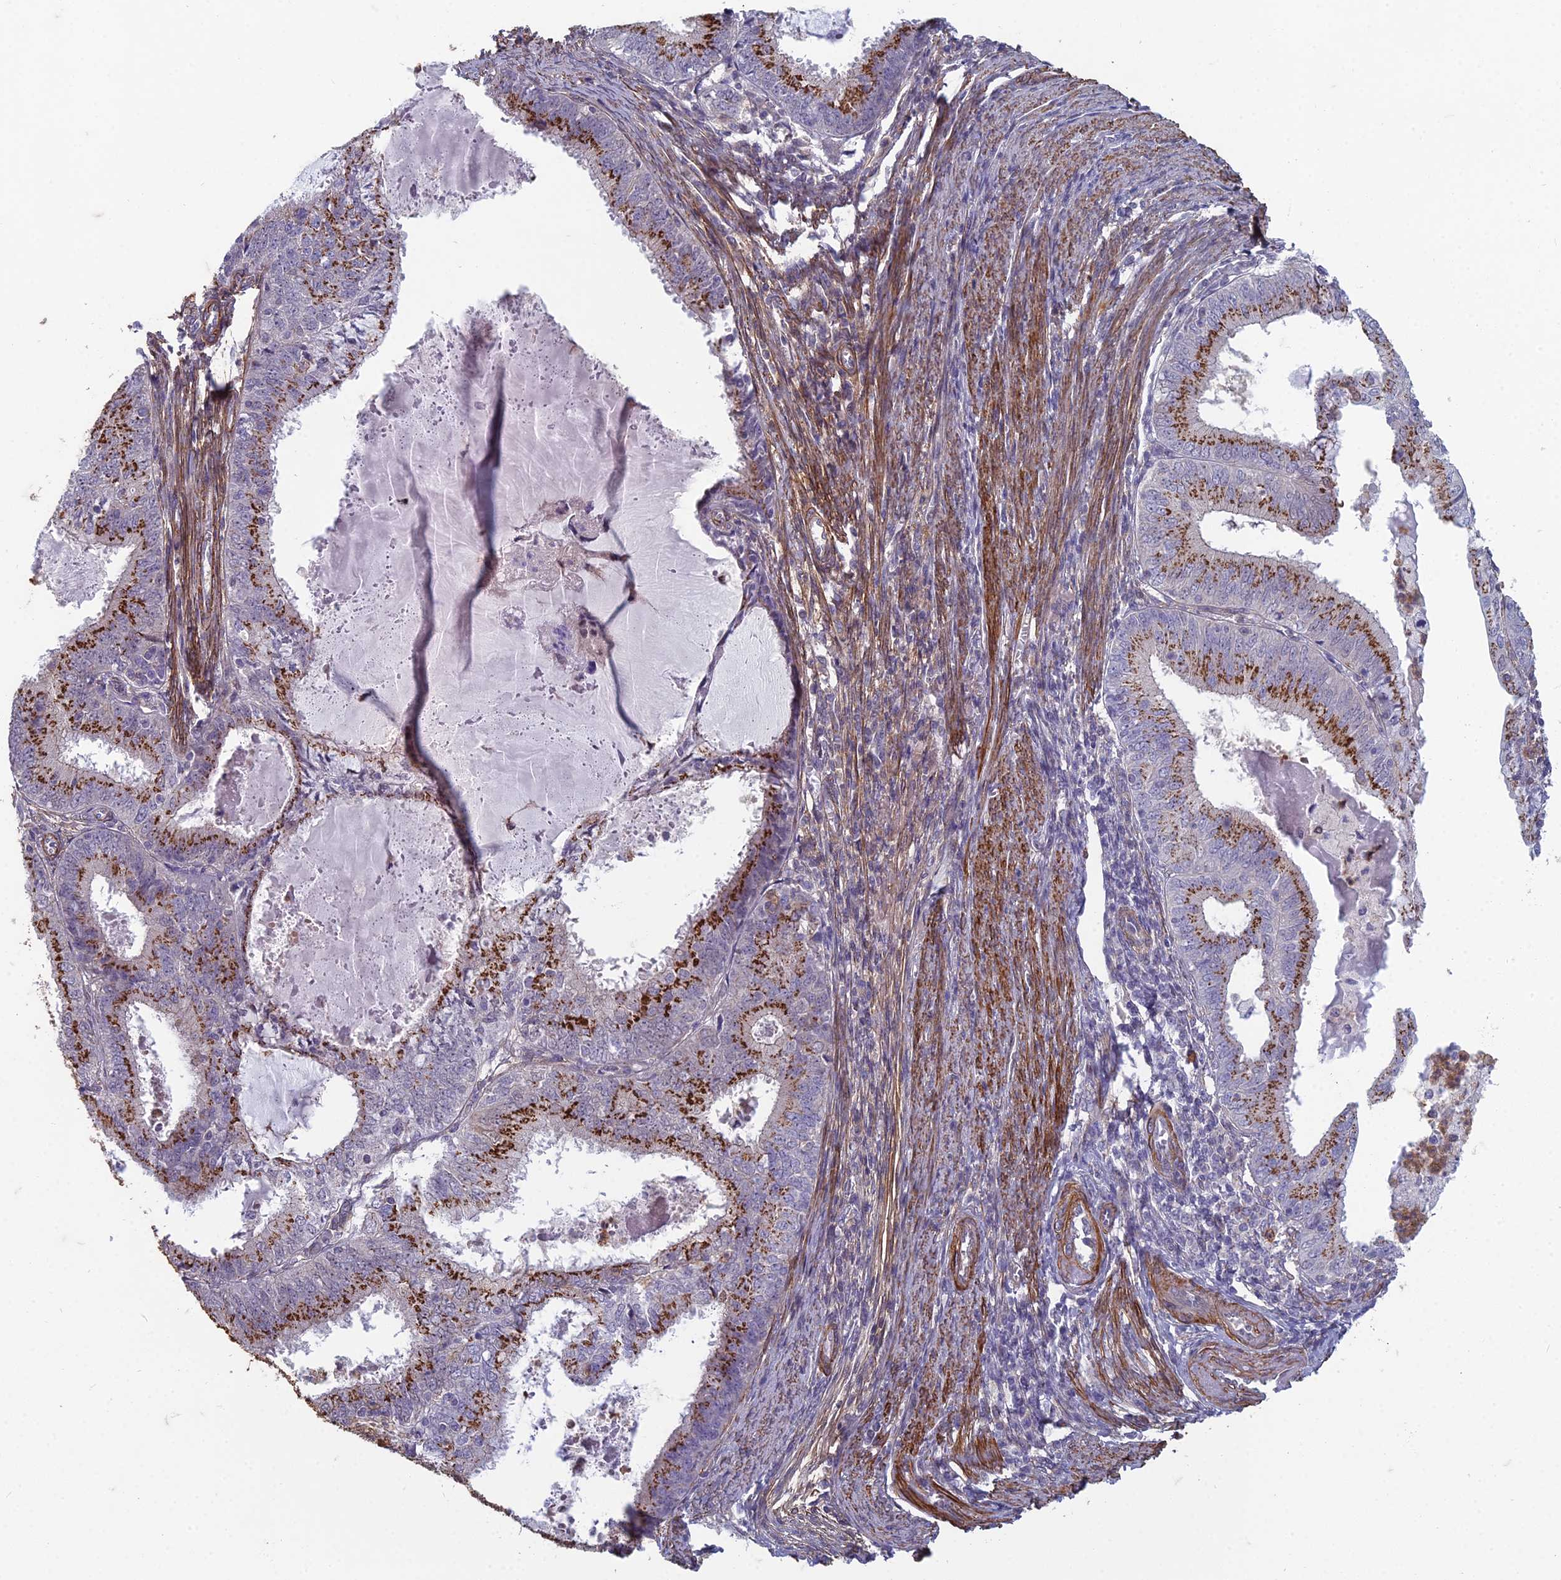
{"staining": {"intensity": "strong", "quantity": ">75%", "location": "cytoplasmic/membranous"}, "tissue": "endometrial cancer", "cell_type": "Tumor cells", "image_type": "cancer", "snomed": [{"axis": "morphology", "description": "Adenocarcinoma, NOS"}, {"axis": "topography", "description": "Endometrium"}], "caption": "Immunohistochemical staining of human endometrial adenocarcinoma reveals strong cytoplasmic/membranous protein positivity in about >75% of tumor cells.", "gene": "ZNF626", "patient": {"sex": "female", "age": 57}}